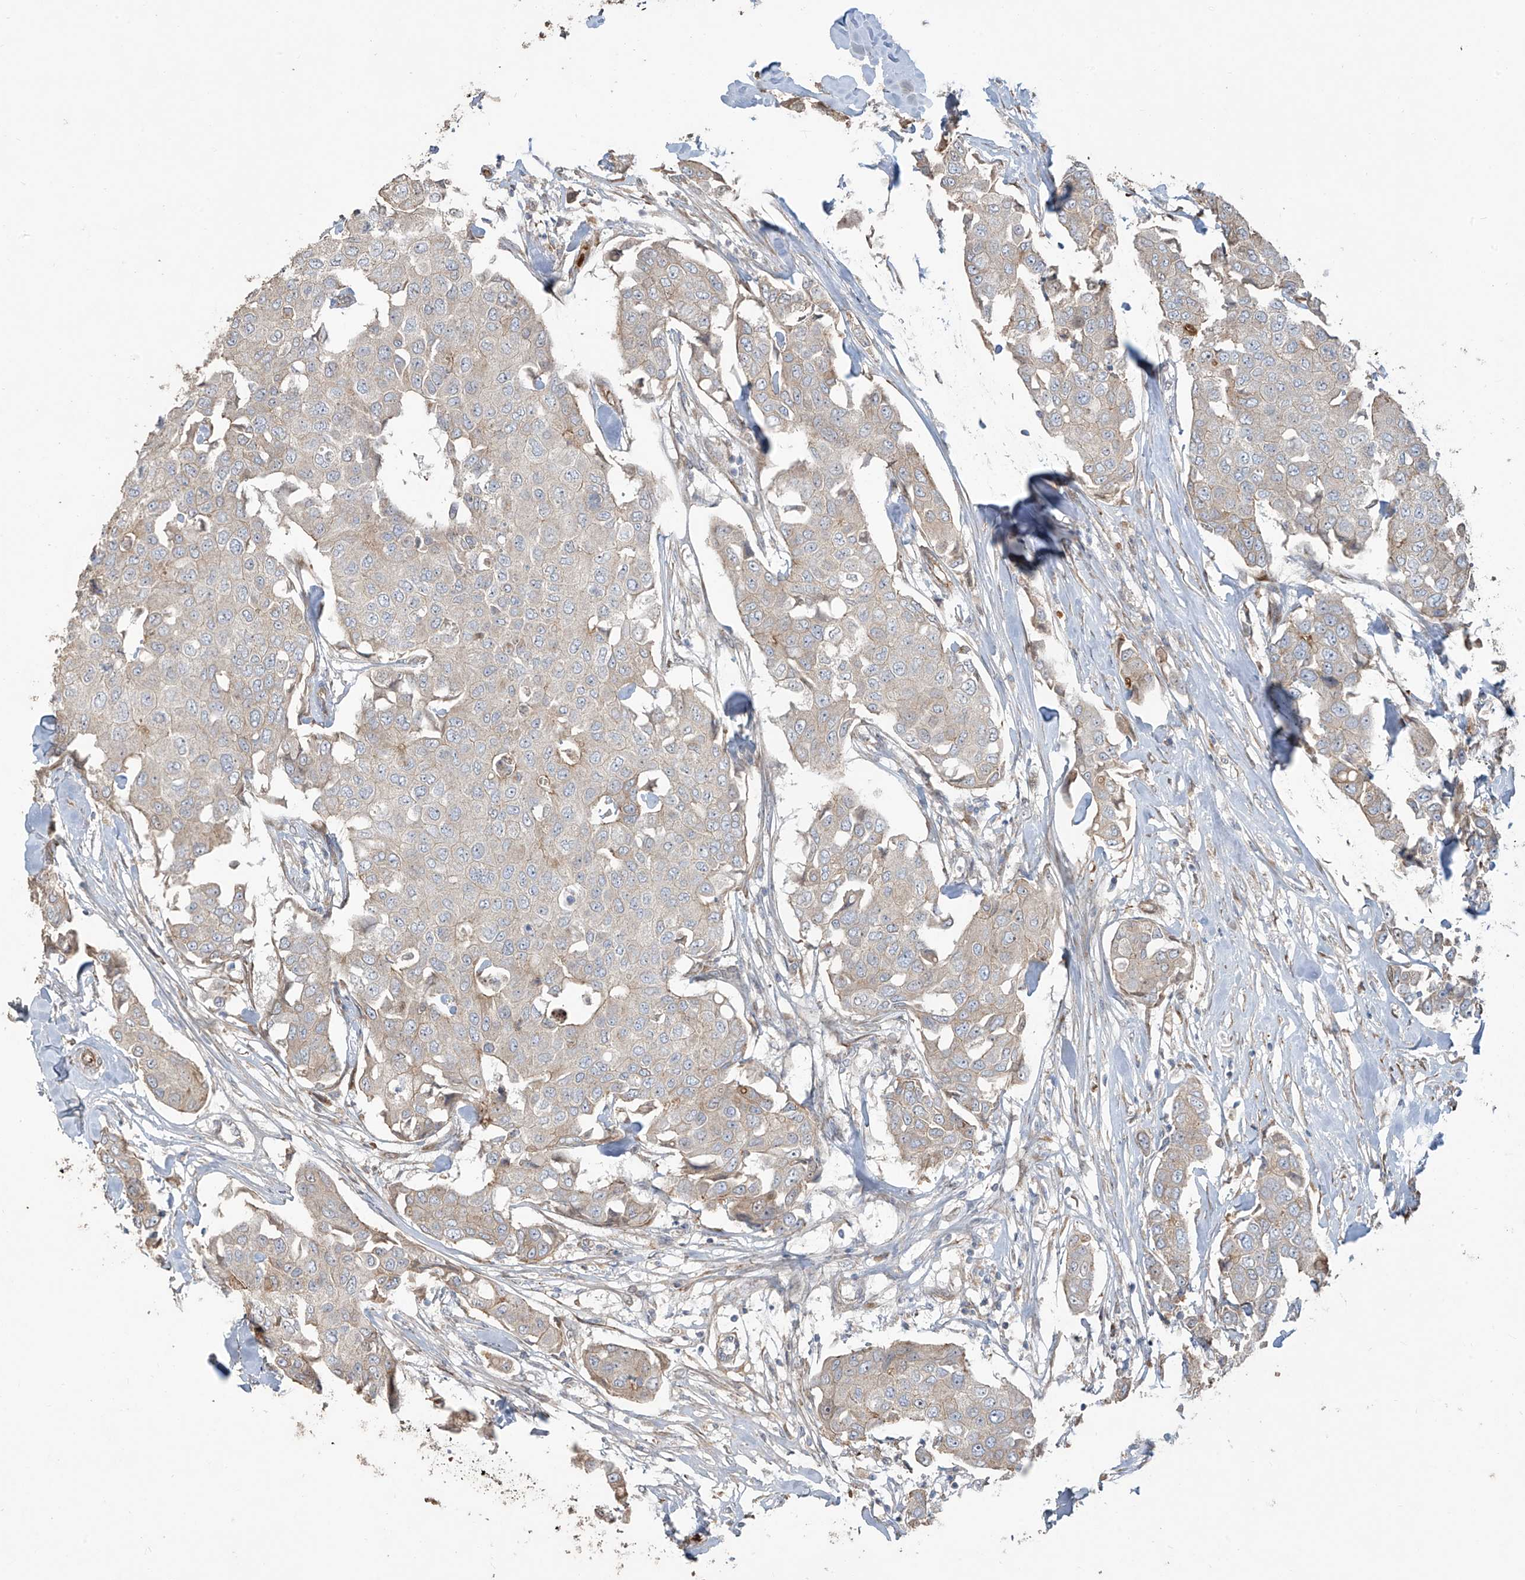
{"staining": {"intensity": "weak", "quantity": "<25%", "location": "cytoplasmic/membranous"}, "tissue": "breast cancer", "cell_type": "Tumor cells", "image_type": "cancer", "snomed": [{"axis": "morphology", "description": "Duct carcinoma"}, {"axis": "topography", "description": "Breast"}], "caption": "Tumor cells are negative for protein expression in human breast infiltrating ductal carcinoma.", "gene": "ABTB1", "patient": {"sex": "female", "age": 80}}